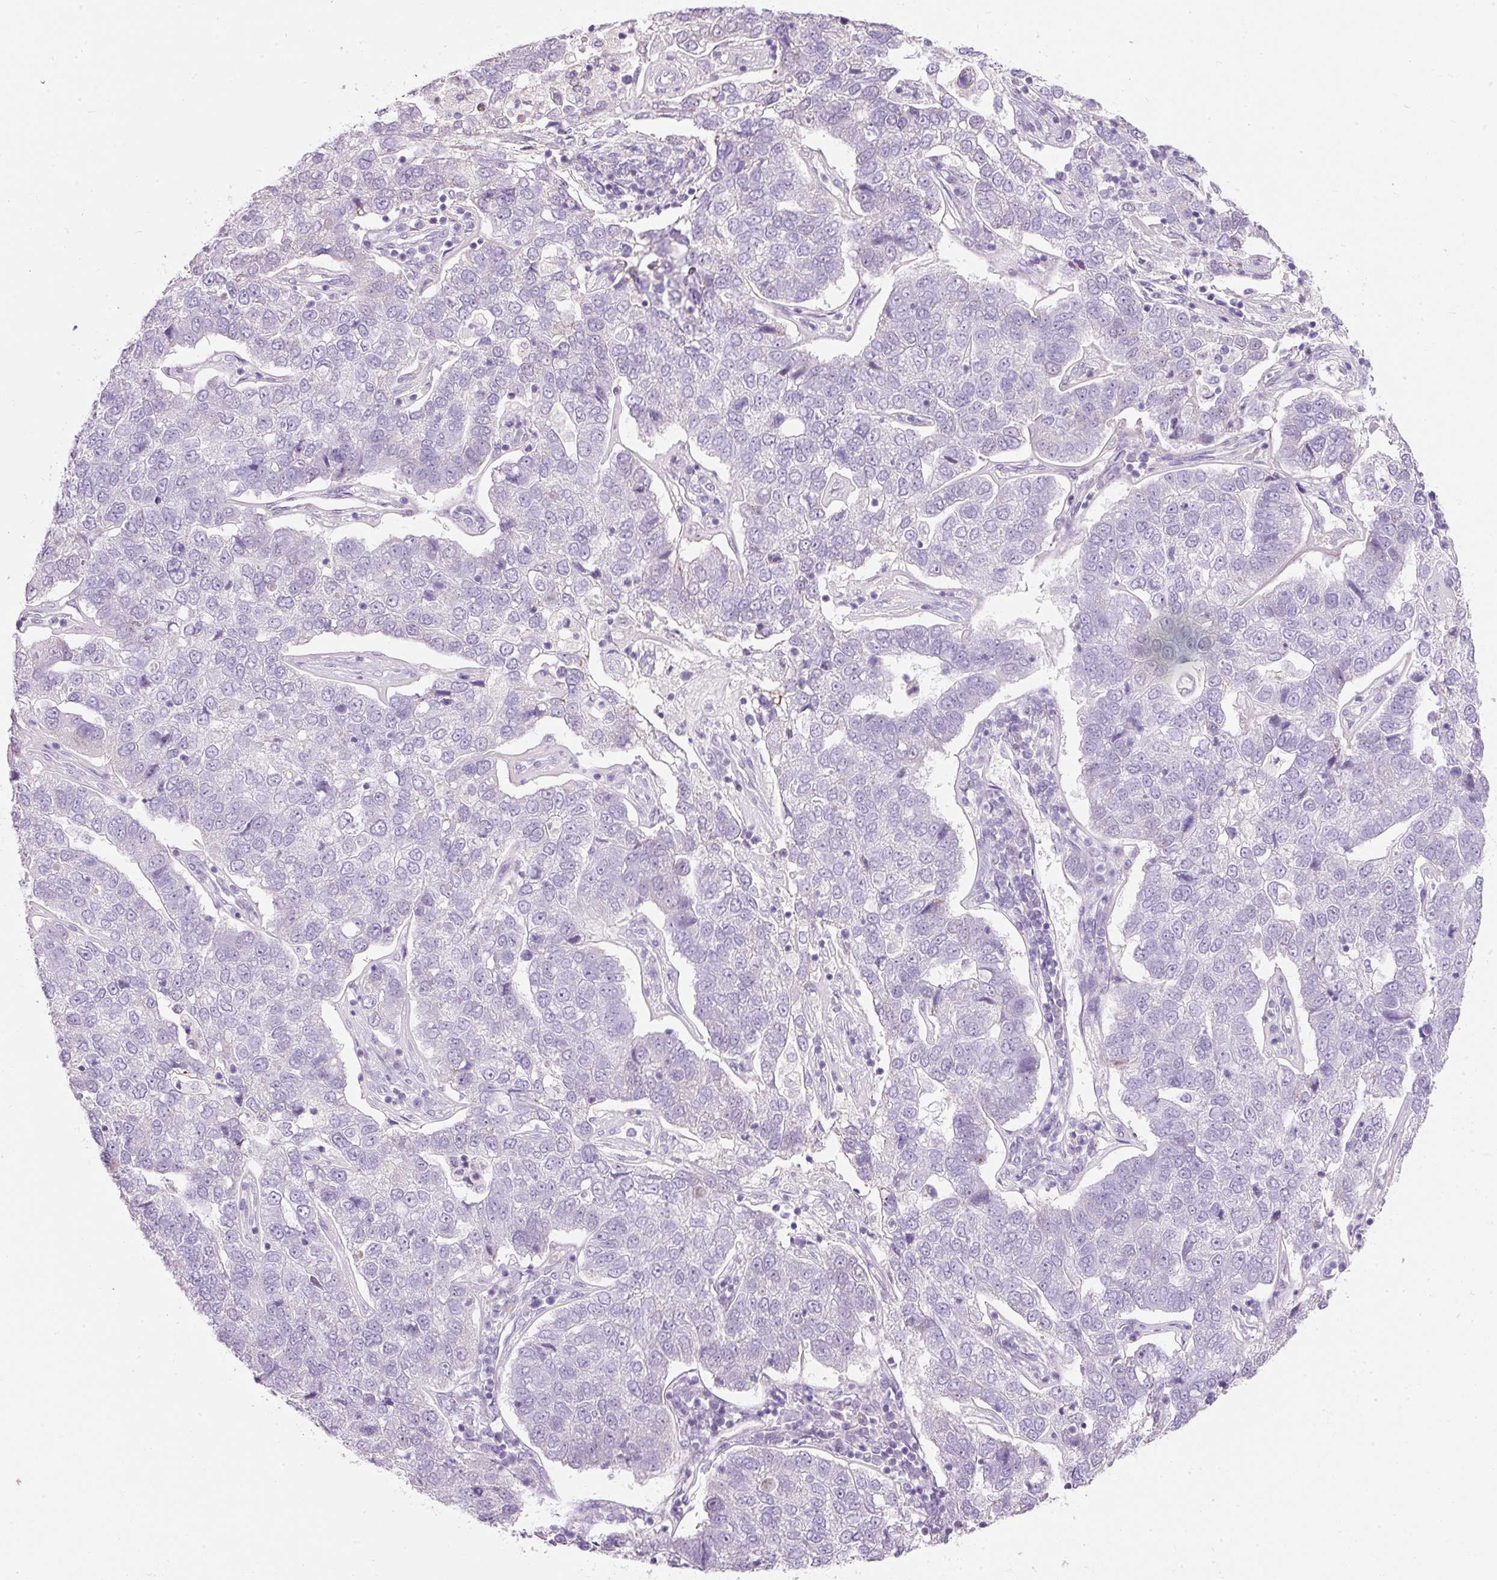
{"staining": {"intensity": "negative", "quantity": "none", "location": "none"}, "tissue": "pancreatic cancer", "cell_type": "Tumor cells", "image_type": "cancer", "snomed": [{"axis": "morphology", "description": "Adenocarcinoma, NOS"}, {"axis": "topography", "description": "Pancreas"}], "caption": "Immunohistochemistry photomicrograph of pancreatic adenocarcinoma stained for a protein (brown), which demonstrates no positivity in tumor cells.", "gene": "DNM1", "patient": {"sex": "female", "age": 61}}